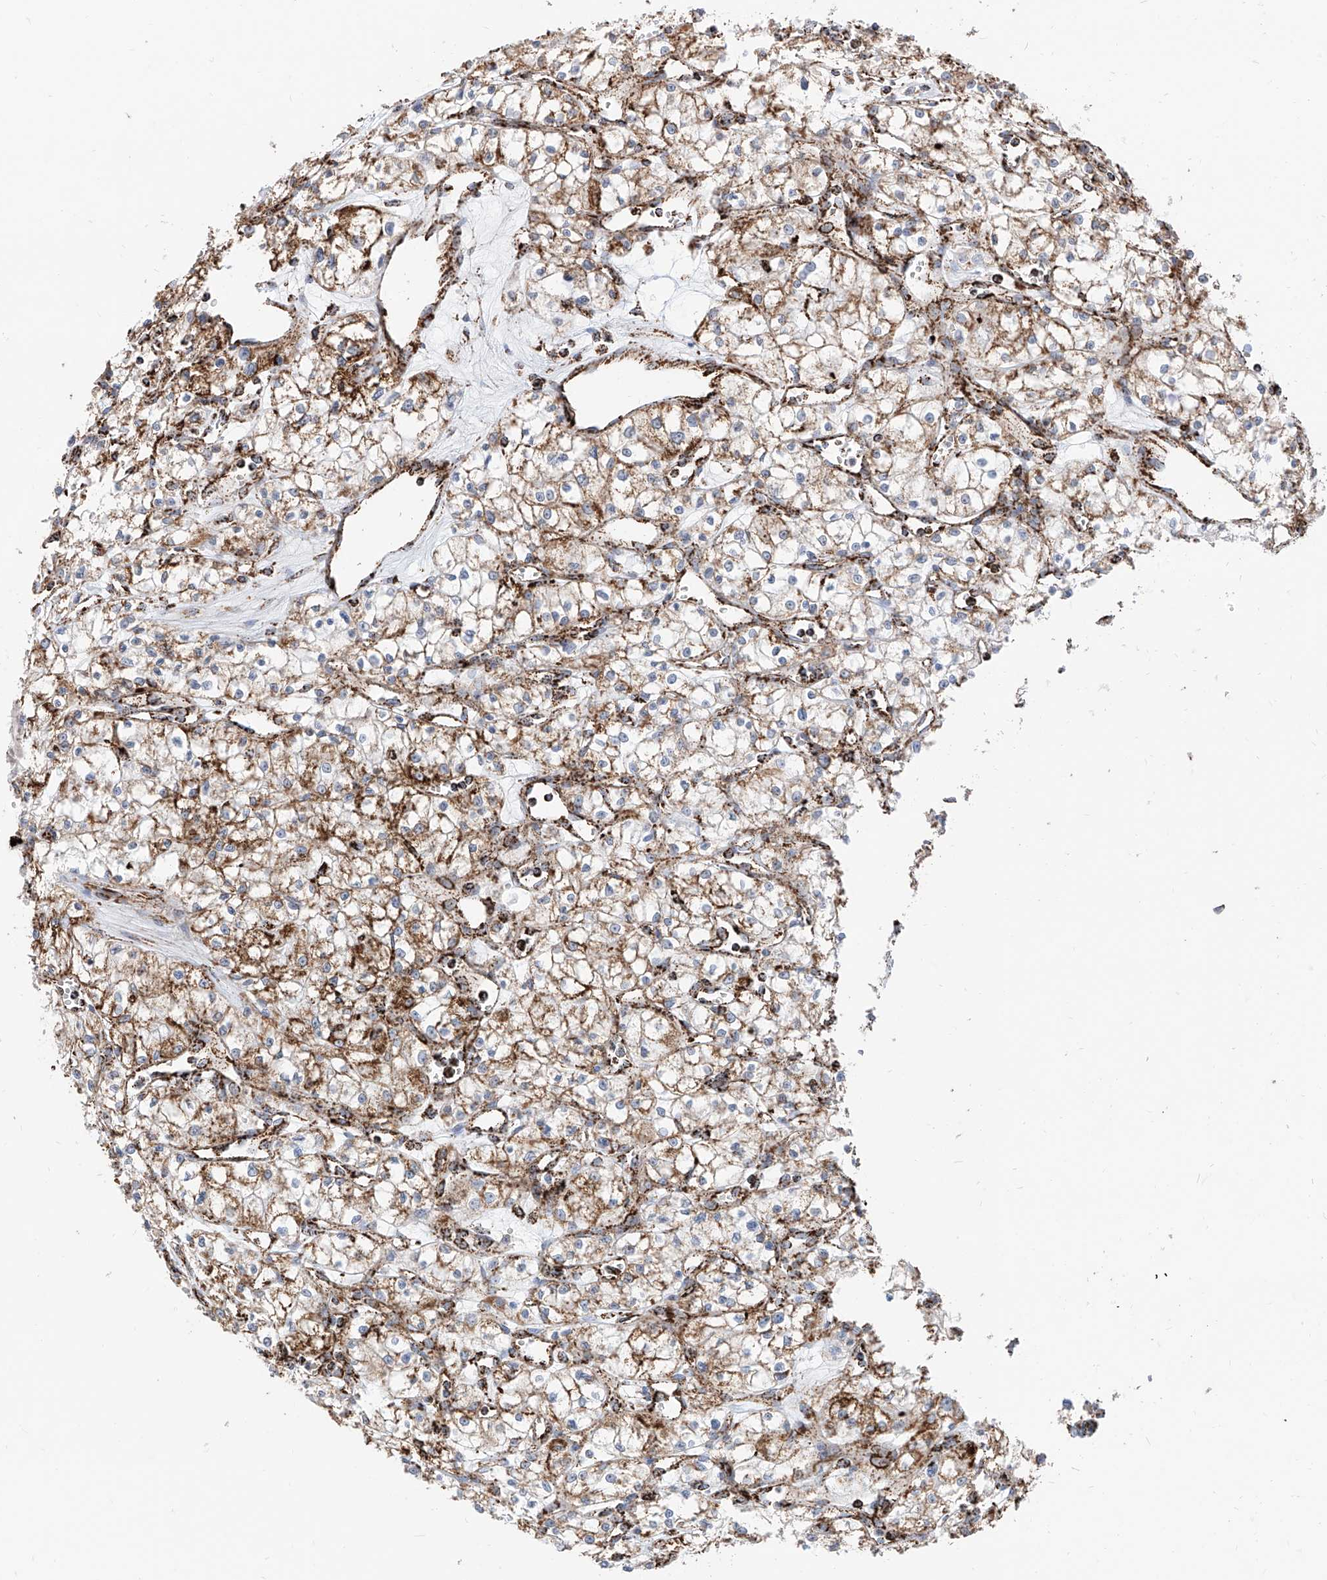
{"staining": {"intensity": "moderate", "quantity": "25%-75%", "location": "cytoplasmic/membranous"}, "tissue": "renal cancer", "cell_type": "Tumor cells", "image_type": "cancer", "snomed": [{"axis": "morphology", "description": "Adenocarcinoma, NOS"}, {"axis": "topography", "description": "Kidney"}], "caption": "IHC image of neoplastic tissue: renal adenocarcinoma stained using immunohistochemistry (IHC) reveals medium levels of moderate protein expression localized specifically in the cytoplasmic/membranous of tumor cells, appearing as a cytoplasmic/membranous brown color.", "gene": "COX5B", "patient": {"sex": "male", "age": 59}}